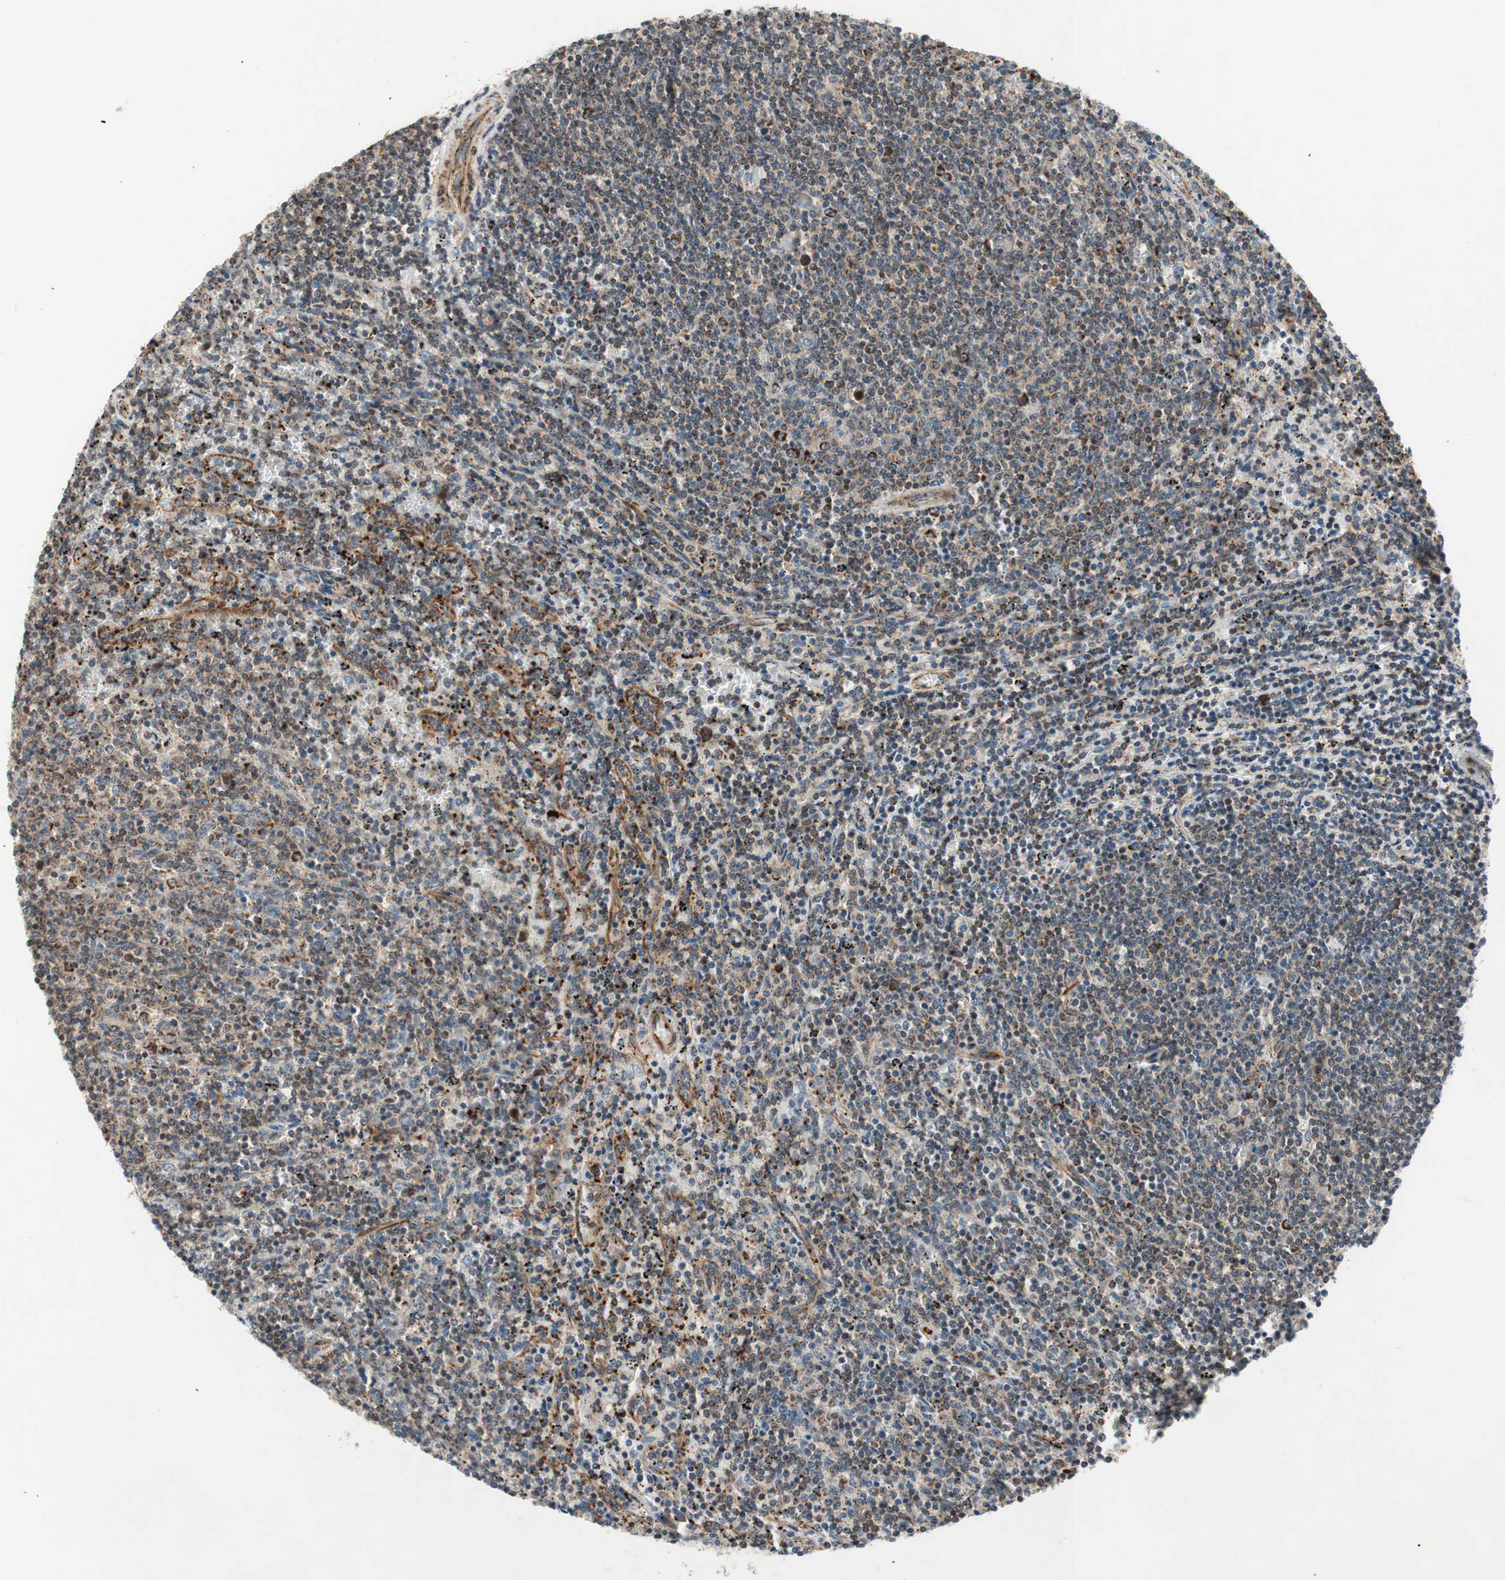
{"staining": {"intensity": "weak", "quantity": "<25%", "location": "cytoplasmic/membranous"}, "tissue": "lymphoma", "cell_type": "Tumor cells", "image_type": "cancer", "snomed": [{"axis": "morphology", "description": "Malignant lymphoma, non-Hodgkin's type, Low grade"}, {"axis": "topography", "description": "Spleen"}], "caption": "A high-resolution micrograph shows IHC staining of lymphoma, which shows no significant positivity in tumor cells.", "gene": "AKAP1", "patient": {"sex": "female", "age": 50}}